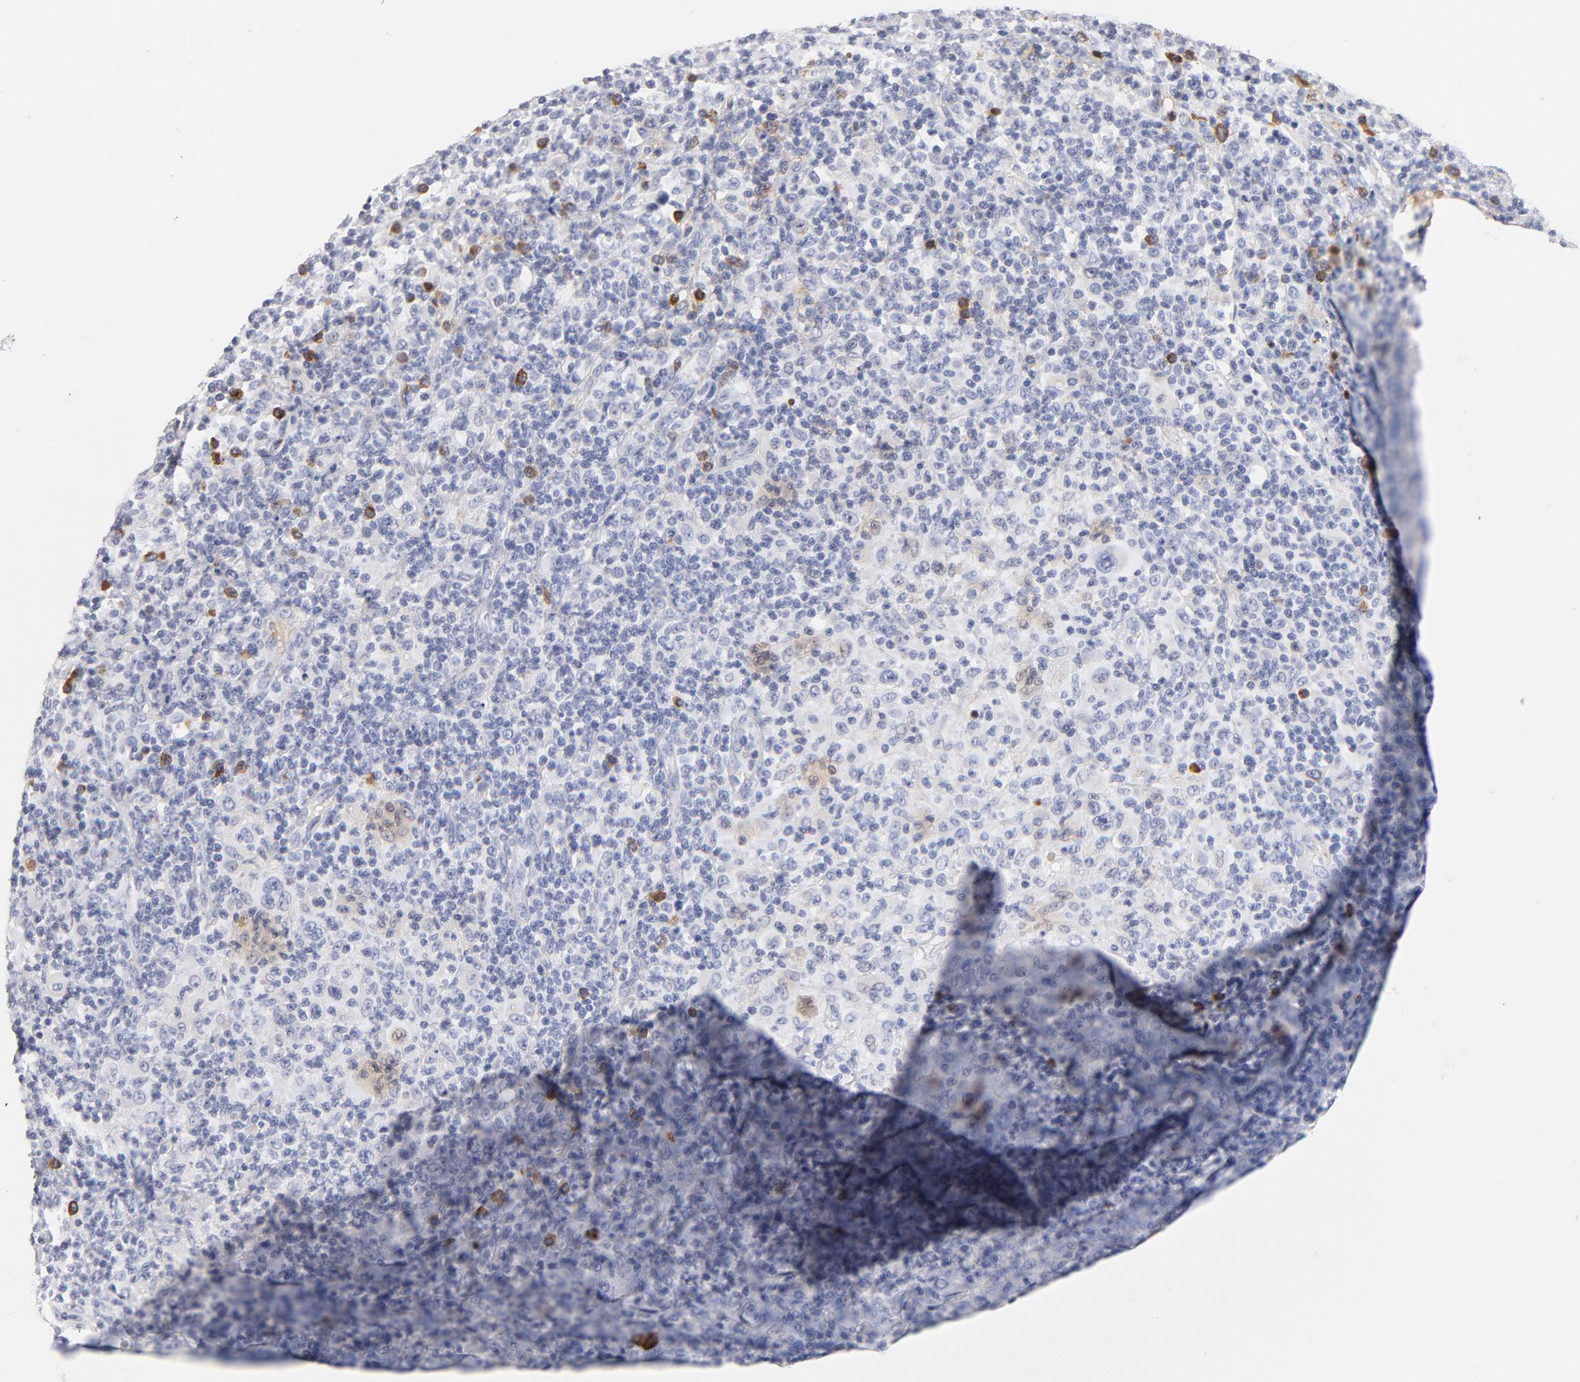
{"staining": {"intensity": "moderate", "quantity": "<25%", "location": "cytoplasmic/membranous"}, "tissue": "lymphoma", "cell_type": "Tumor cells", "image_type": "cancer", "snomed": [{"axis": "morphology", "description": "Hodgkin's disease, NOS"}, {"axis": "topography", "description": "Lymph node"}], "caption": "Moderate cytoplasmic/membranous protein positivity is present in approximately <25% of tumor cells in lymphoma.", "gene": "PLAT", "patient": {"sex": "male", "age": 65}}